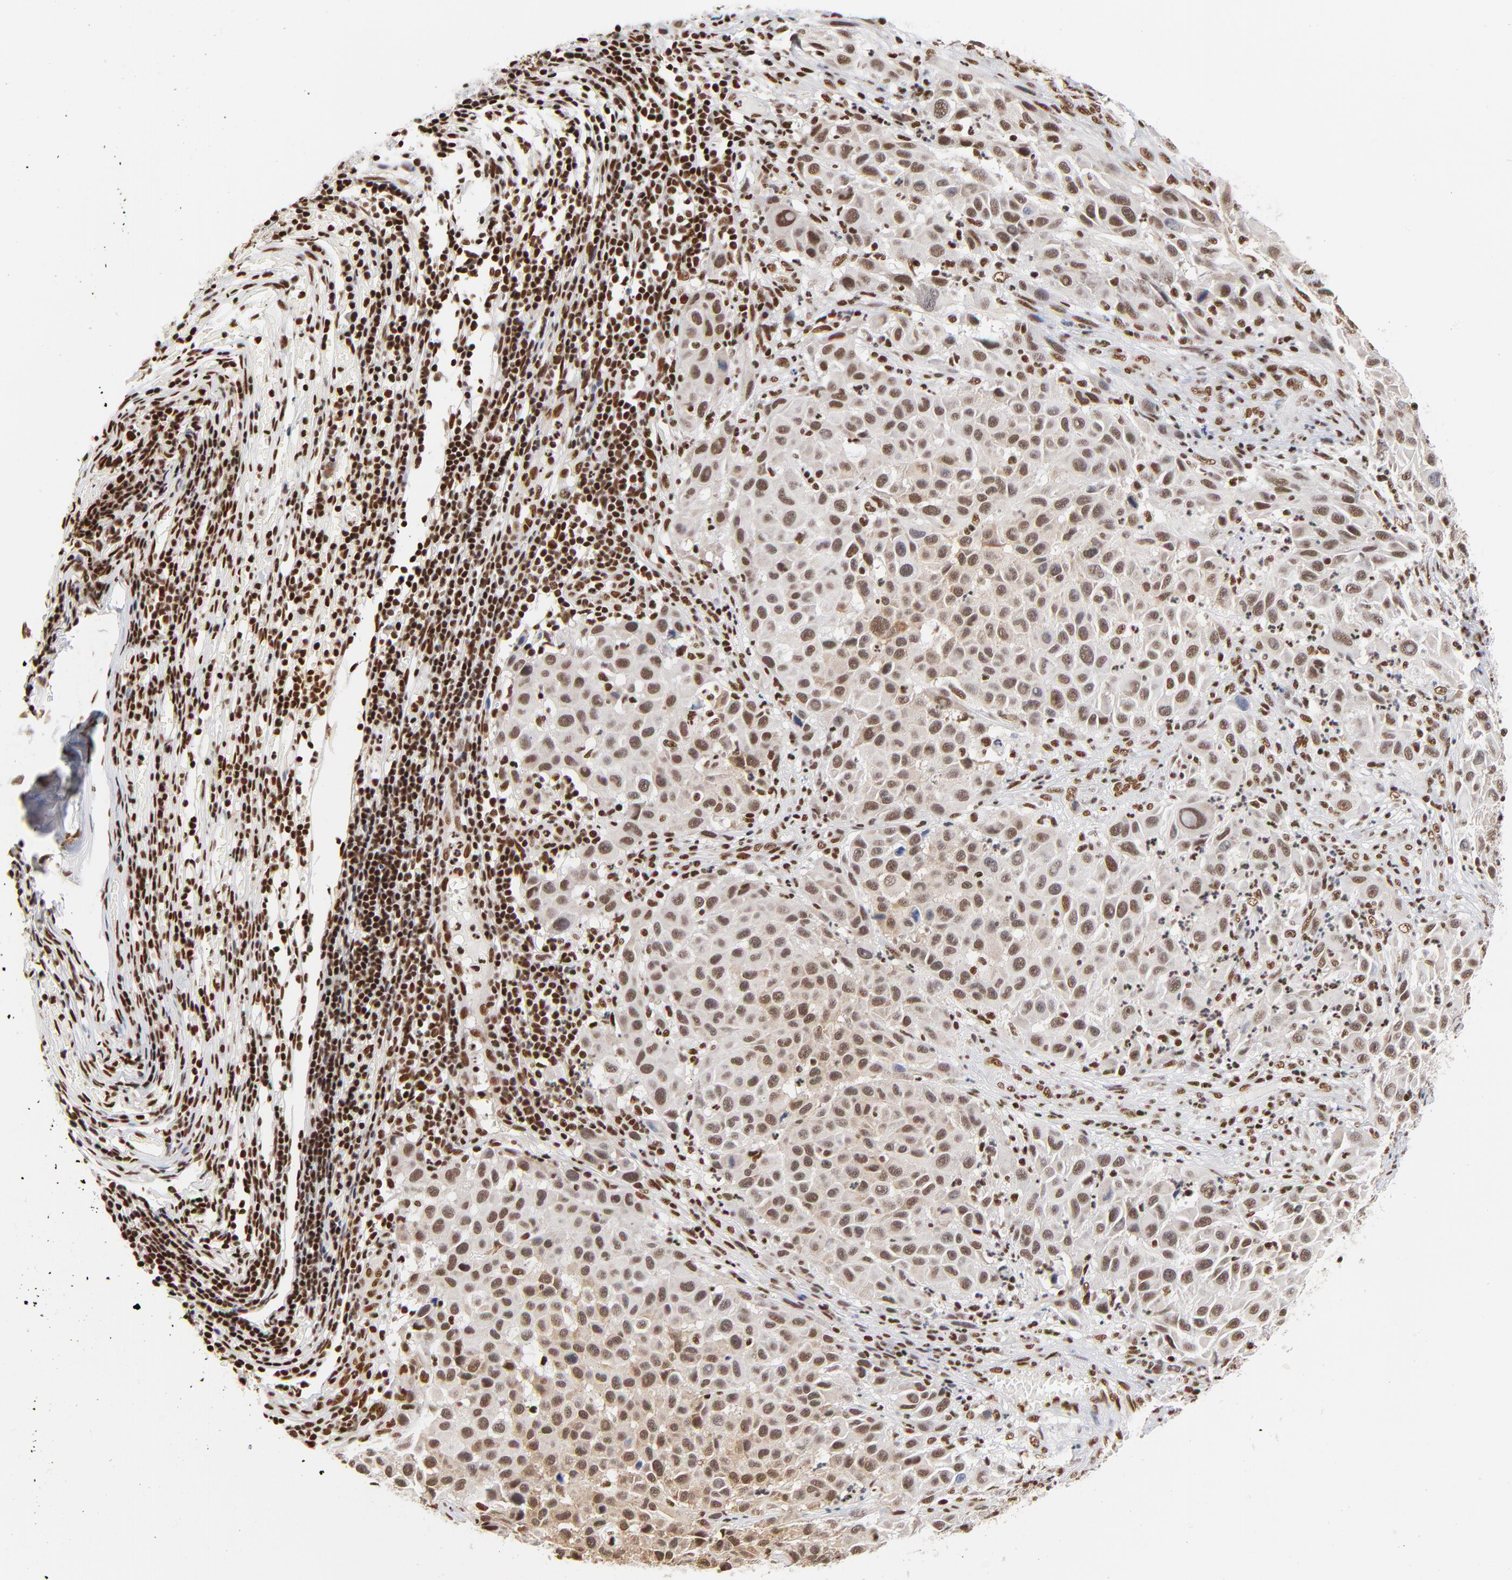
{"staining": {"intensity": "moderate", "quantity": ">75%", "location": "cytoplasmic/membranous,nuclear"}, "tissue": "melanoma", "cell_type": "Tumor cells", "image_type": "cancer", "snomed": [{"axis": "morphology", "description": "Malignant melanoma, Metastatic site"}, {"axis": "topography", "description": "Lymph node"}], "caption": "Immunohistochemistry photomicrograph of neoplastic tissue: melanoma stained using immunohistochemistry (IHC) displays medium levels of moderate protein expression localized specifically in the cytoplasmic/membranous and nuclear of tumor cells, appearing as a cytoplasmic/membranous and nuclear brown color.", "gene": "CREB1", "patient": {"sex": "male", "age": 61}}